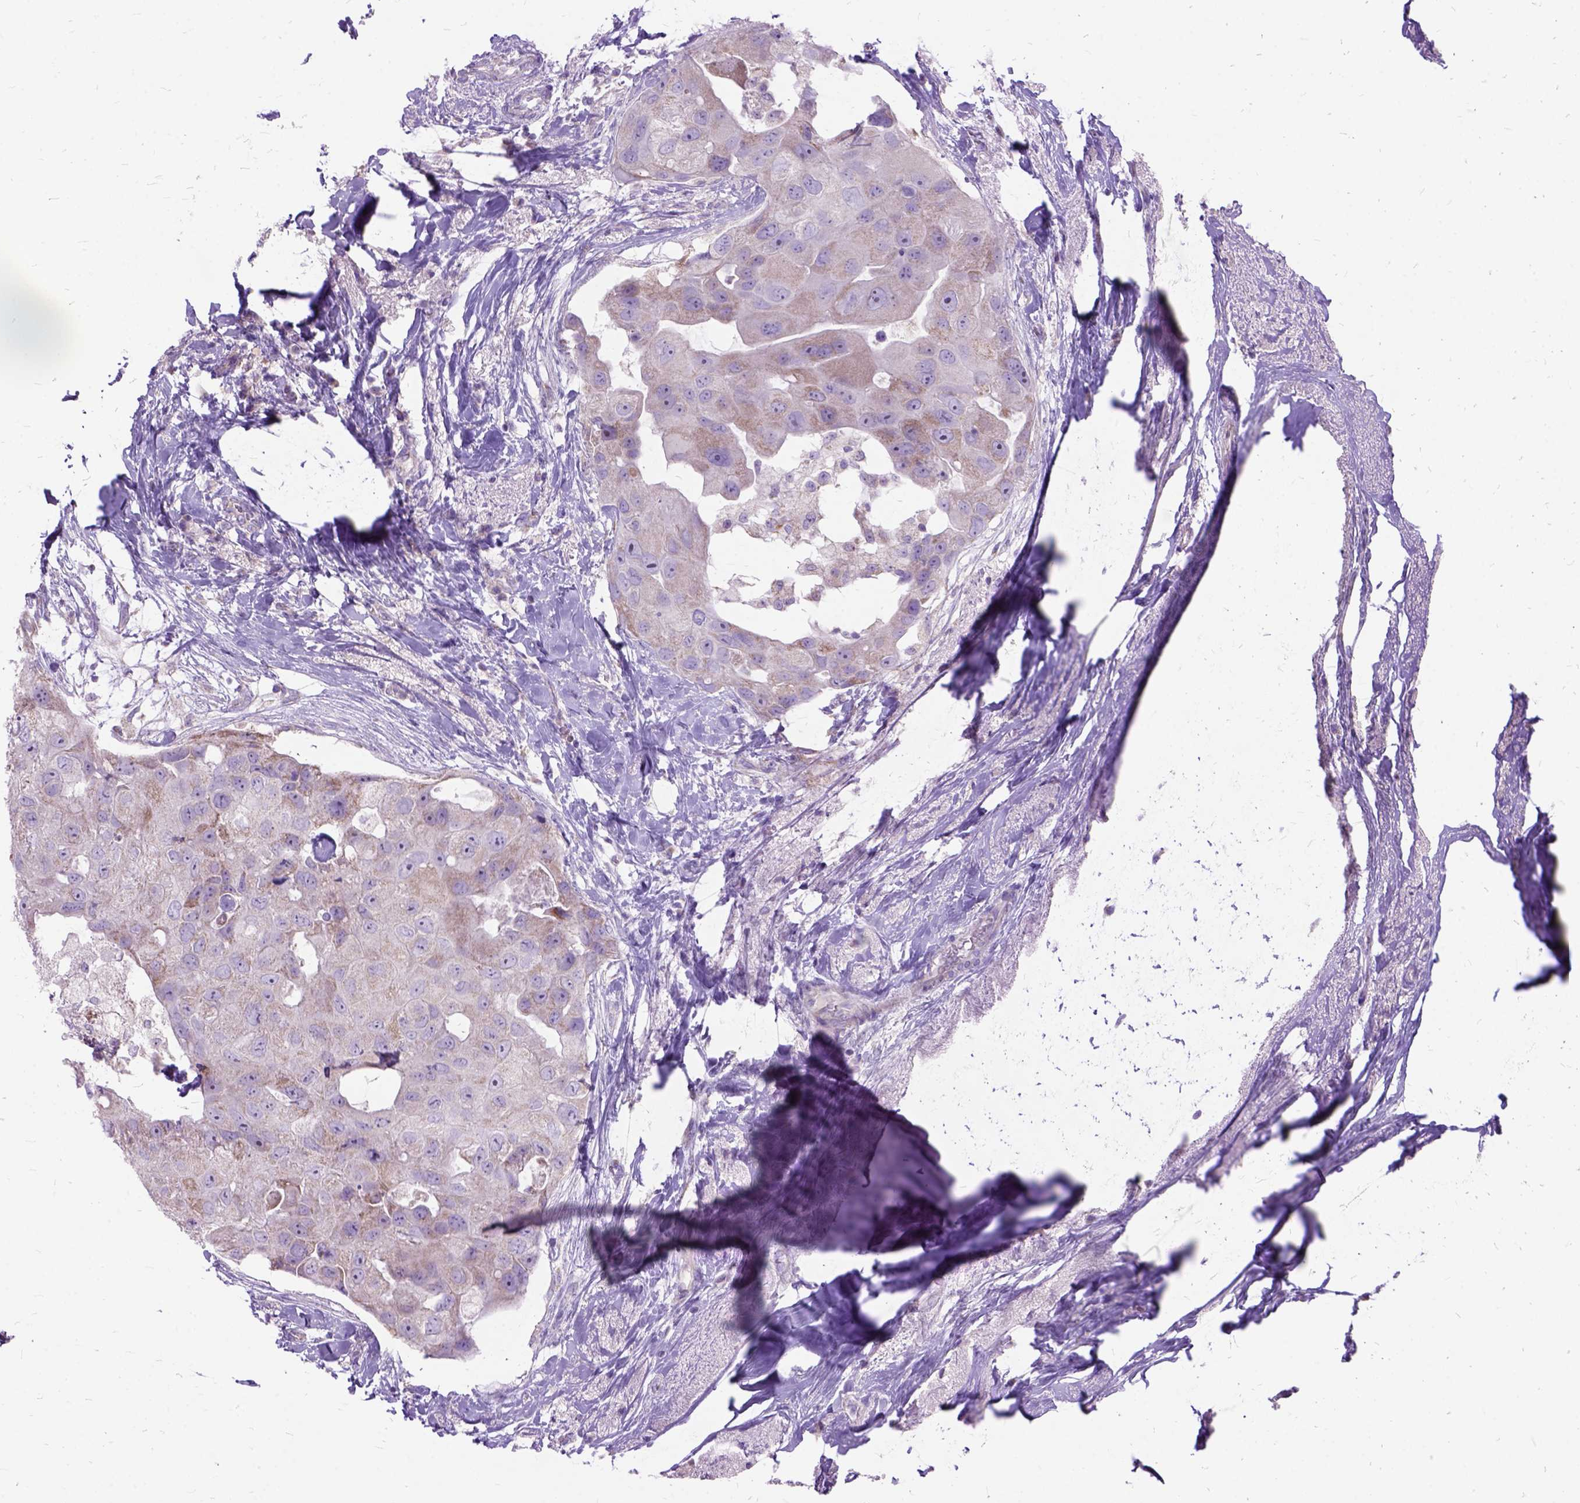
{"staining": {"intensity": "weak", "quantity": "<25%", "location": "cytoplasmic/membranous"}, "tissue": "breast cancer", "cell_type": "Tumor cells", "image_type": "cancer", "snomed": [{"axis": "morphology", "description": "Duct carcinoma"}, {"axis": "topography", "description": "Breast"}], "caption": "Intraductal carcinoma (breast) was stained to show a protein in brown. There is no significant positivity in tumor cells.", "gene": "CTAG2", "patient": {"sex": "female", "age": 43}}